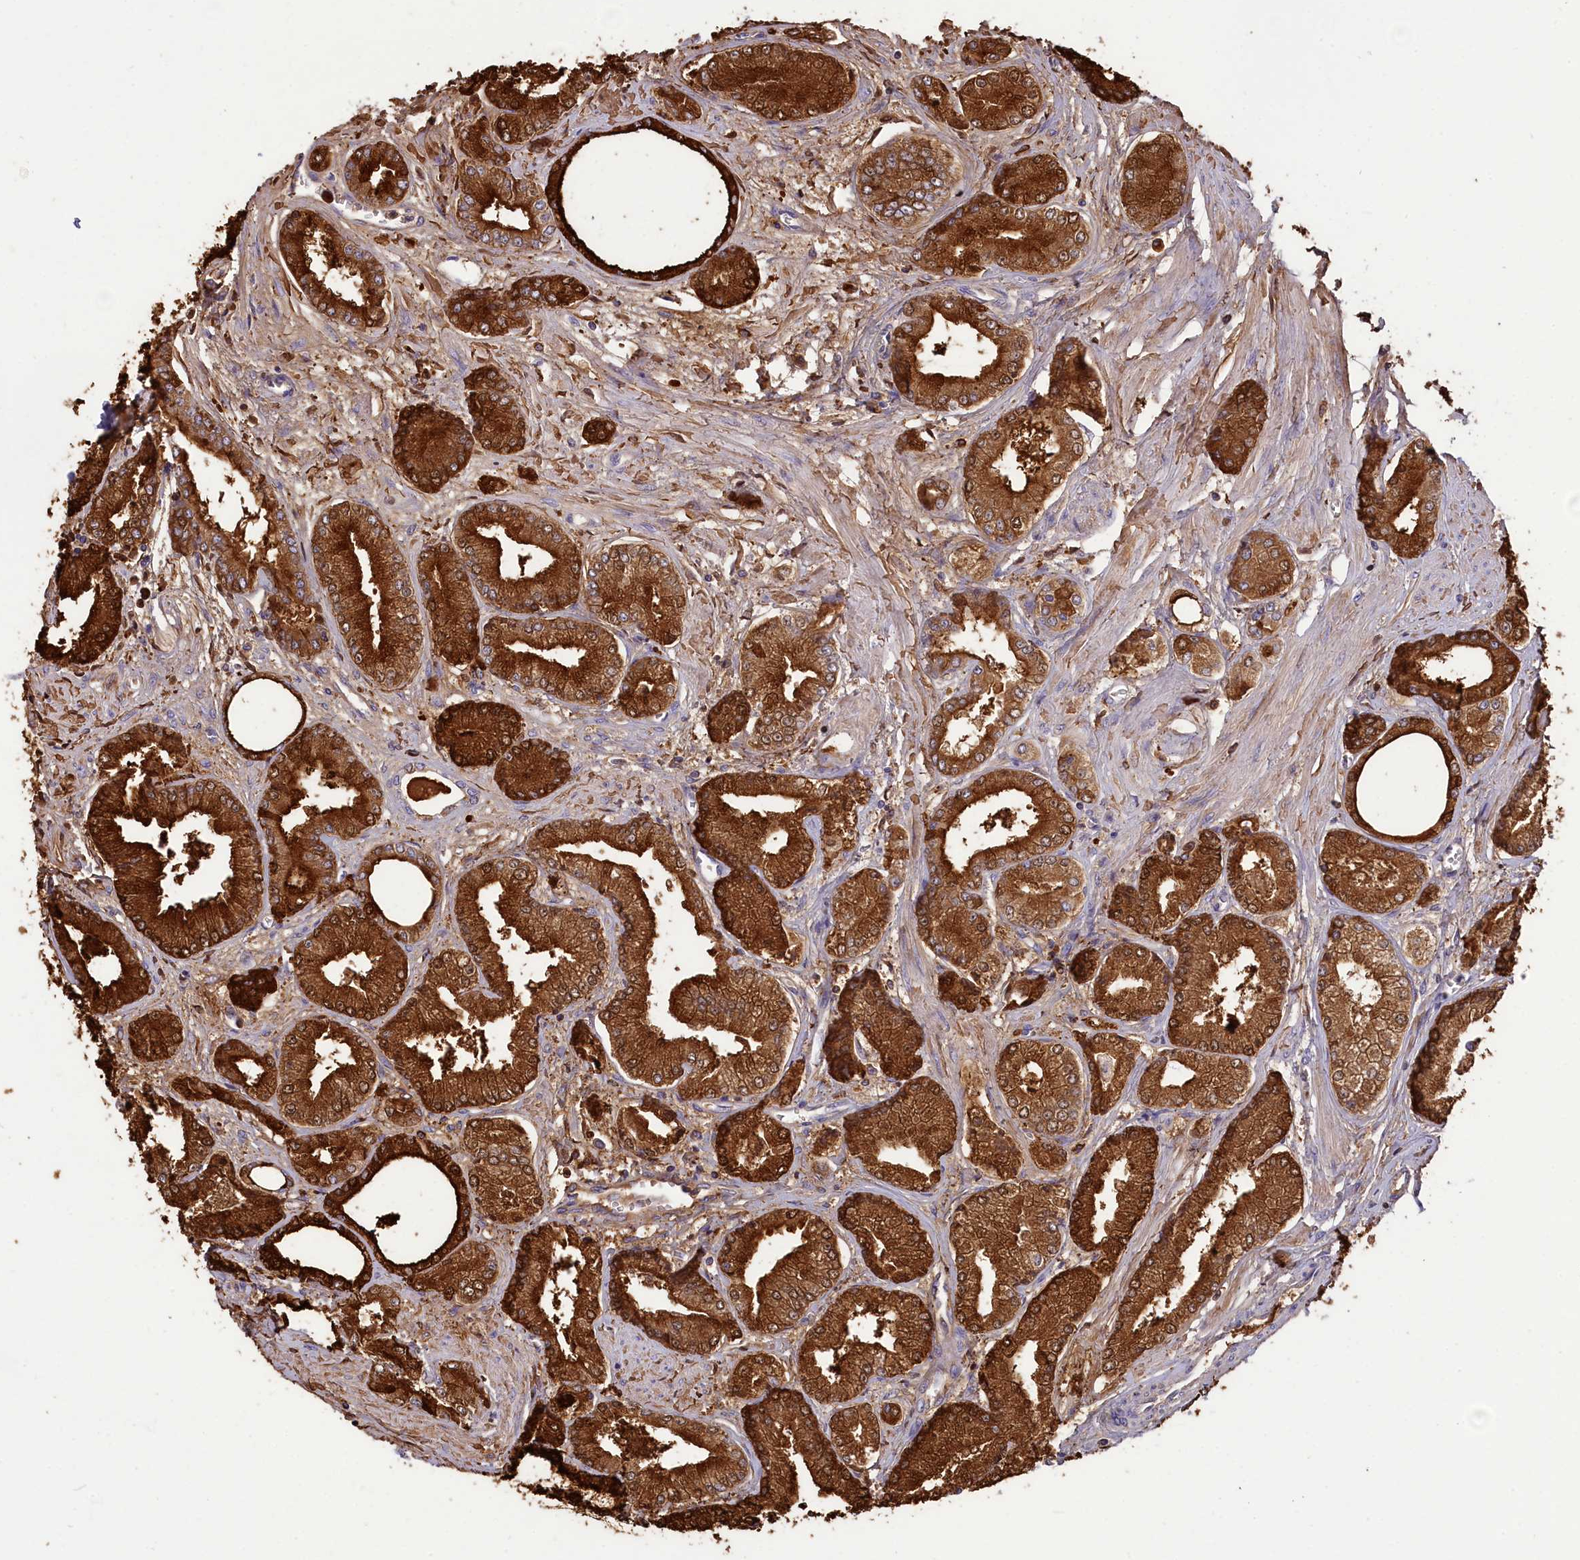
{"staining": {"intensity": "strong", "quantity": ">75%", "location": "cytoplasmic/membranous"}, "tissue": "prostate cancer", "cell_type": "Tumor cells", "image_type": "cancer", "snomed": [{"axis": "morphology", "description": "Adenocarcinoma, Low grade"}, {"axis": "topography", "description": "Prostate"}], "caption": "This is a photomicrograph of IHC staining of prostate cancer (adenocarcinoma (low-grade)), which shows strong staining in the cytoplasmic/membranous of tumor cells.", "gene": "DCAF16", "patient": {"sex": "male", "age": 60}}